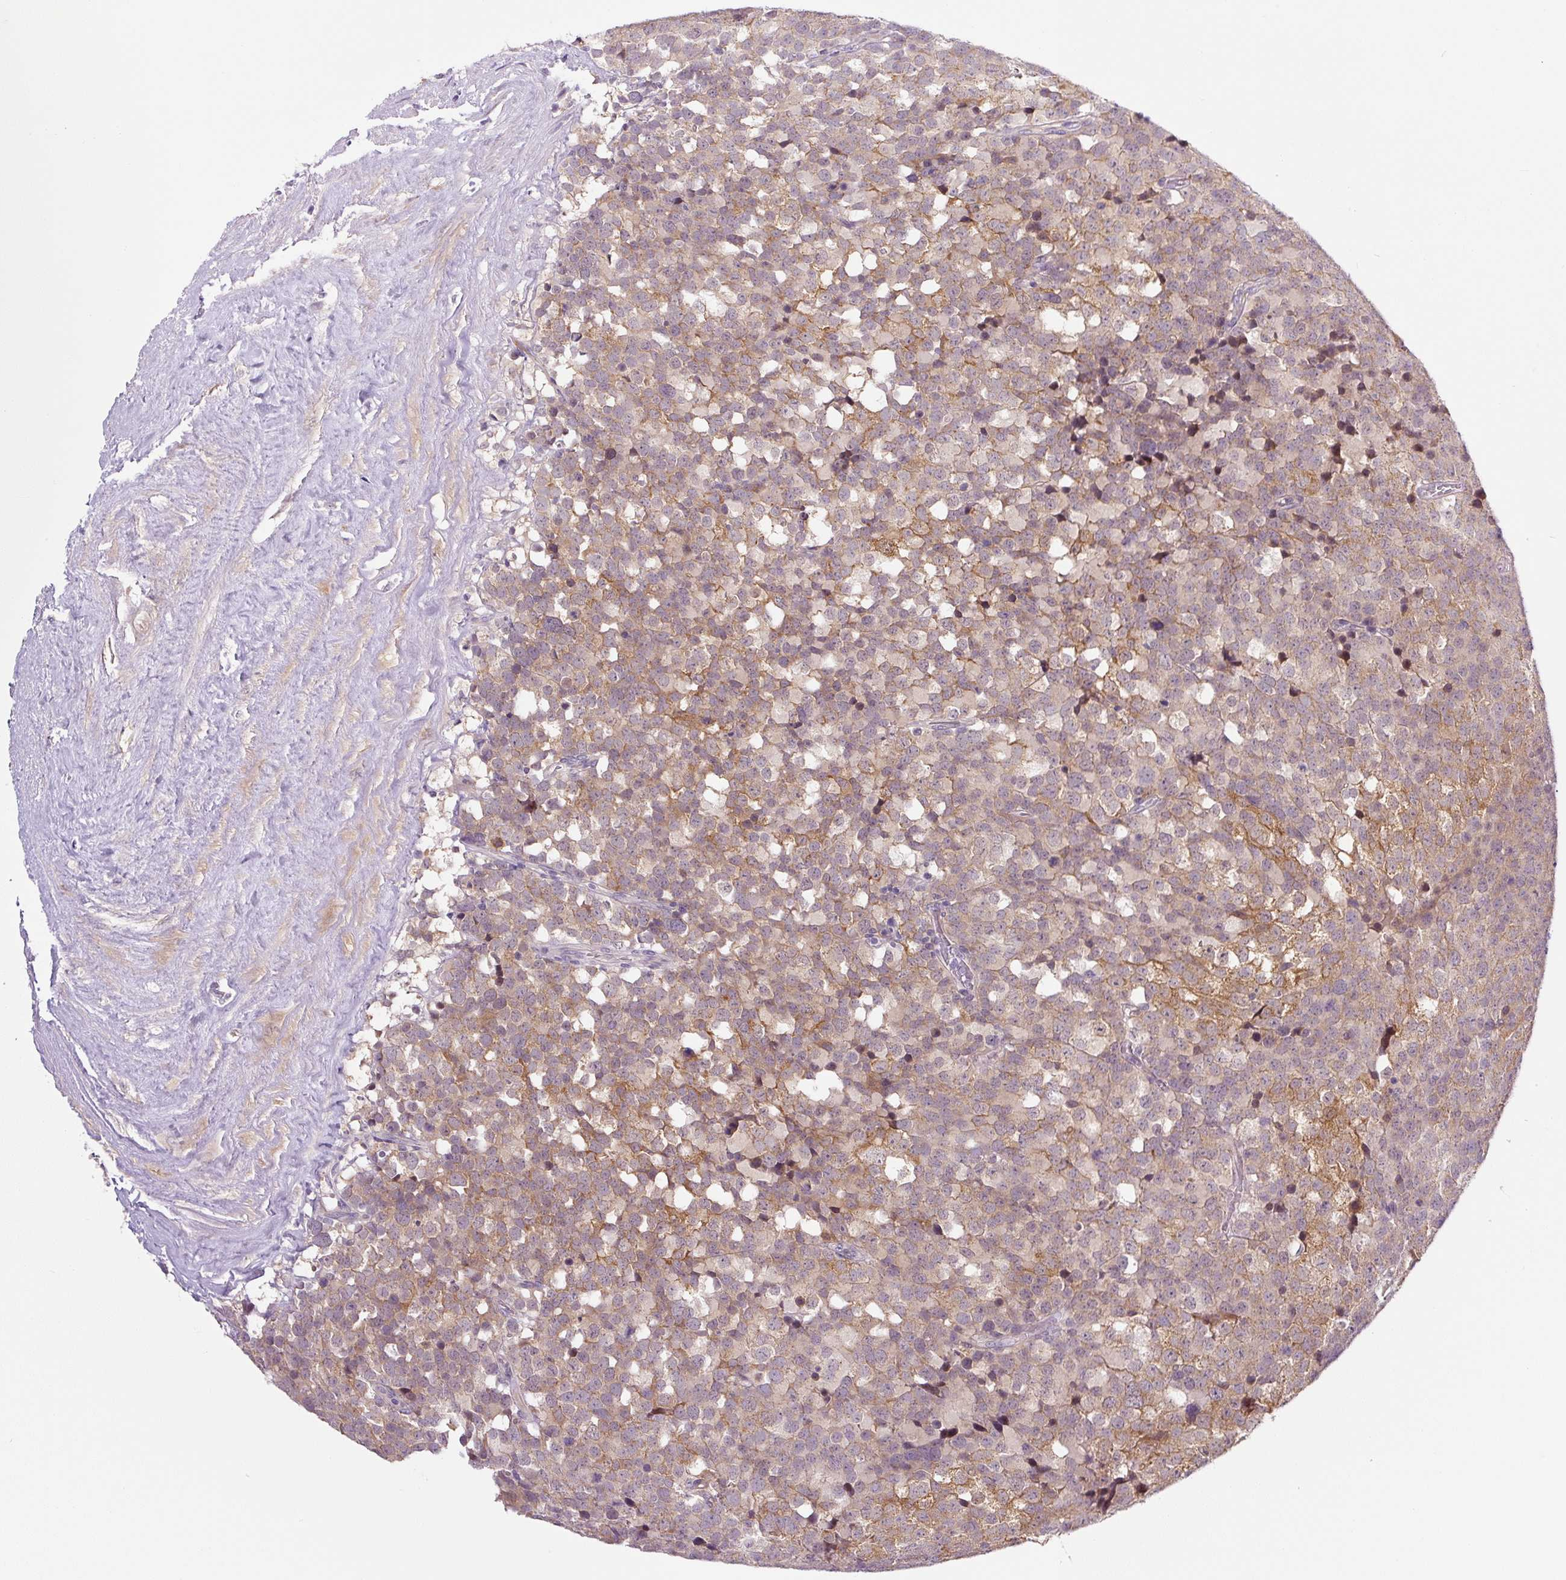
{"staining": {"intensity": "weak", "quantity": ">75%", "location": "cytoplasmic/membranous"}, "tissue": "testis cancer", "cell_type": "Tumor cells", "image_type": "cancer", "snomed": [{"axis": "morphology", "description": "Seminoma, NOS"}, {"axis": "topography", "description": "Testis"}], "caption": "Approximately >75% of tumor cells in human seminoma (testis) demonstrate weak cytoplasmic/membranous protein staining as visualized by brown immunohistochemical staining.", "gene": "PRKAA2", "patient": {"sex": "male", "age": 71}}